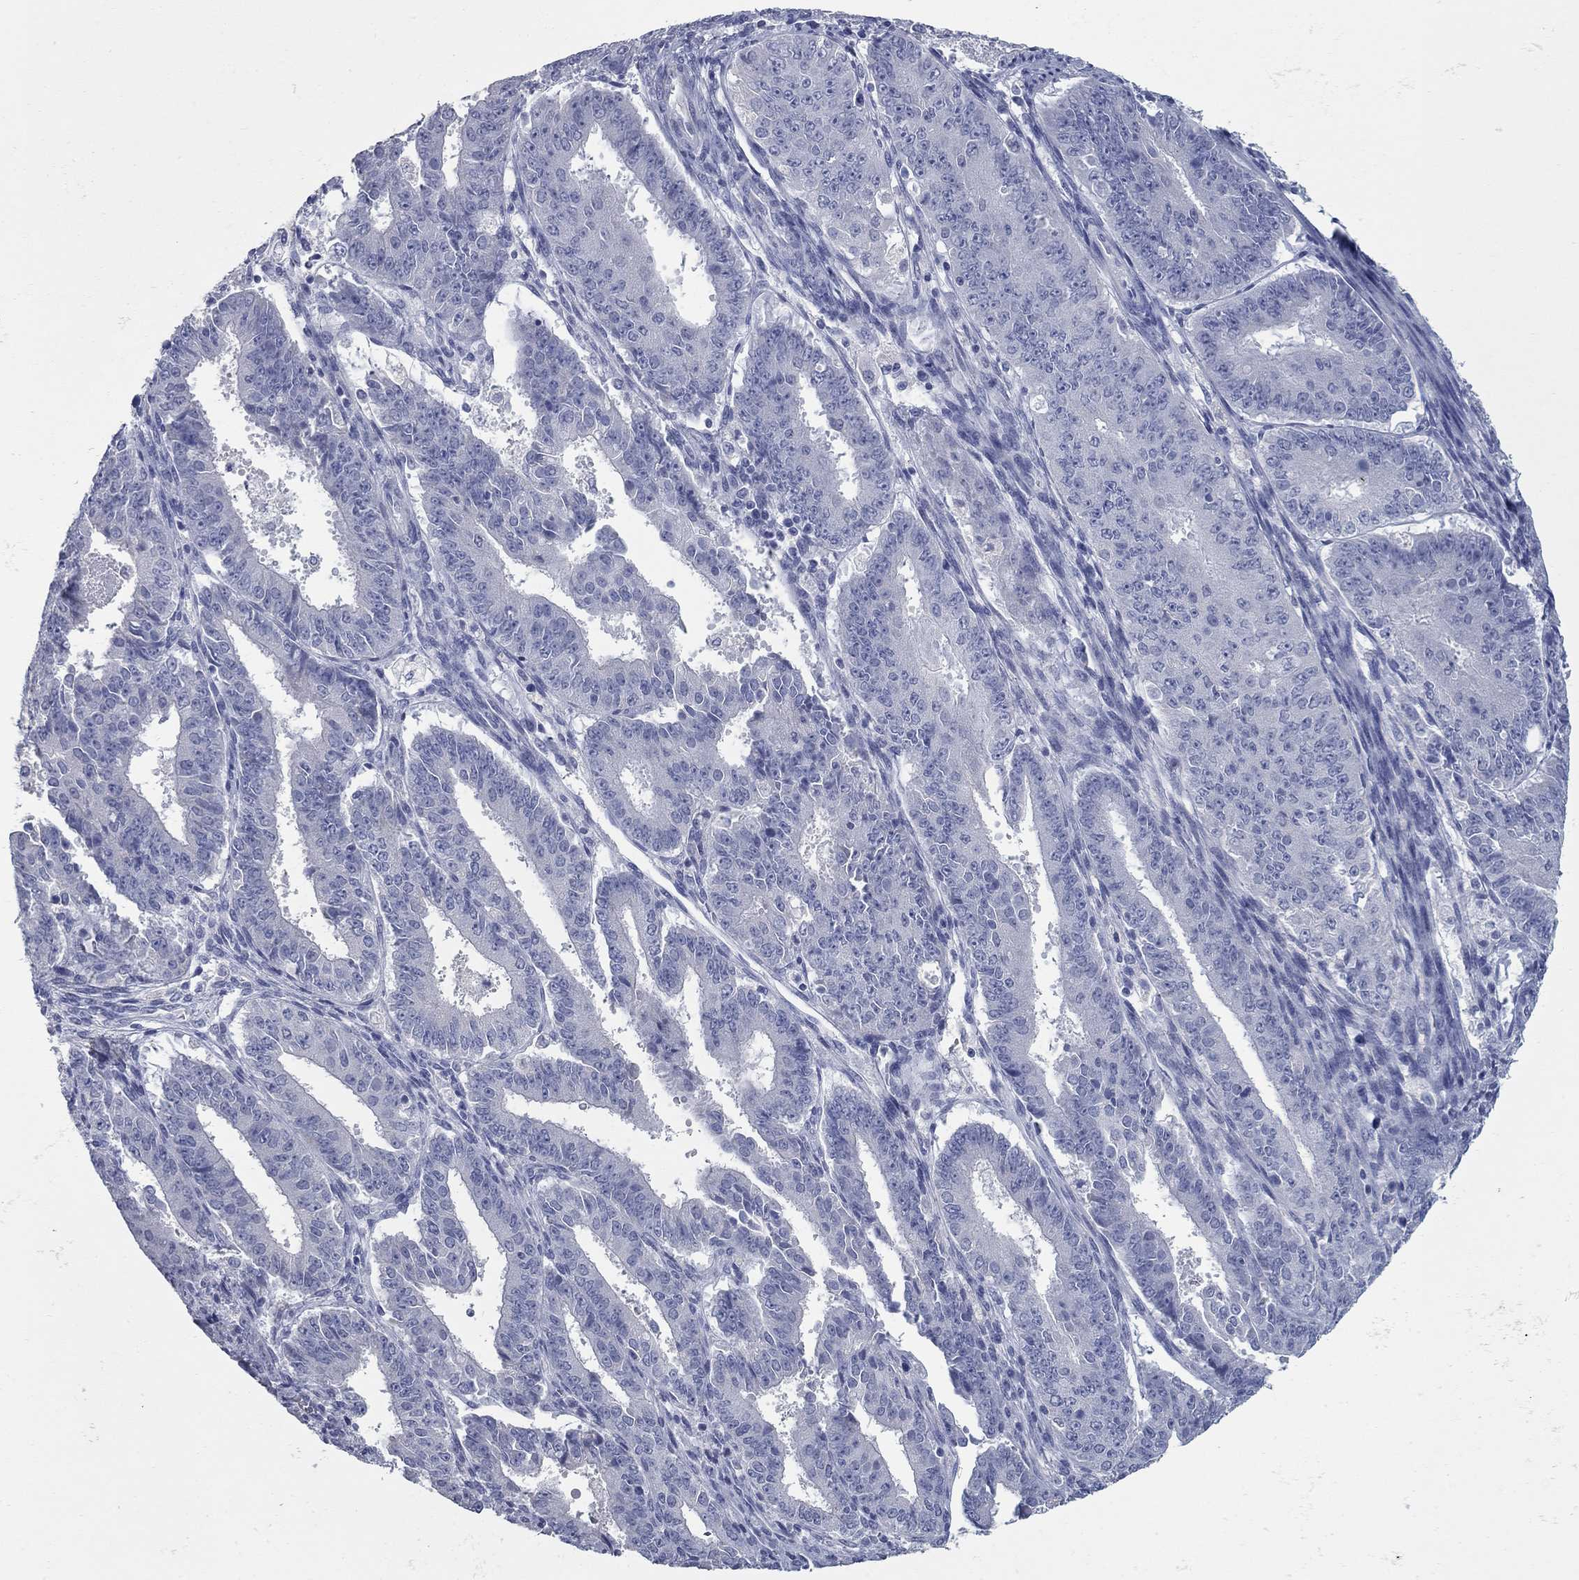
{"staining": {"intensity": "negative", "quantity": "none", "location": "none"}, "tissue": "ovarian cancer", "cell_type": "Tumor cells", "image_type": "cancer", "snomed": [{"axis": "morphology", "description": "Carcinoma, endometroid"}, {"axis": "topography", "description": "Ovary"}], "caption": "Micrograph shows no protein expression in tumor cells of ovarian endometroid carcinoma tissue.", "gene": "KIRREL2", "patient": {"sex": "female", "age": 42}}